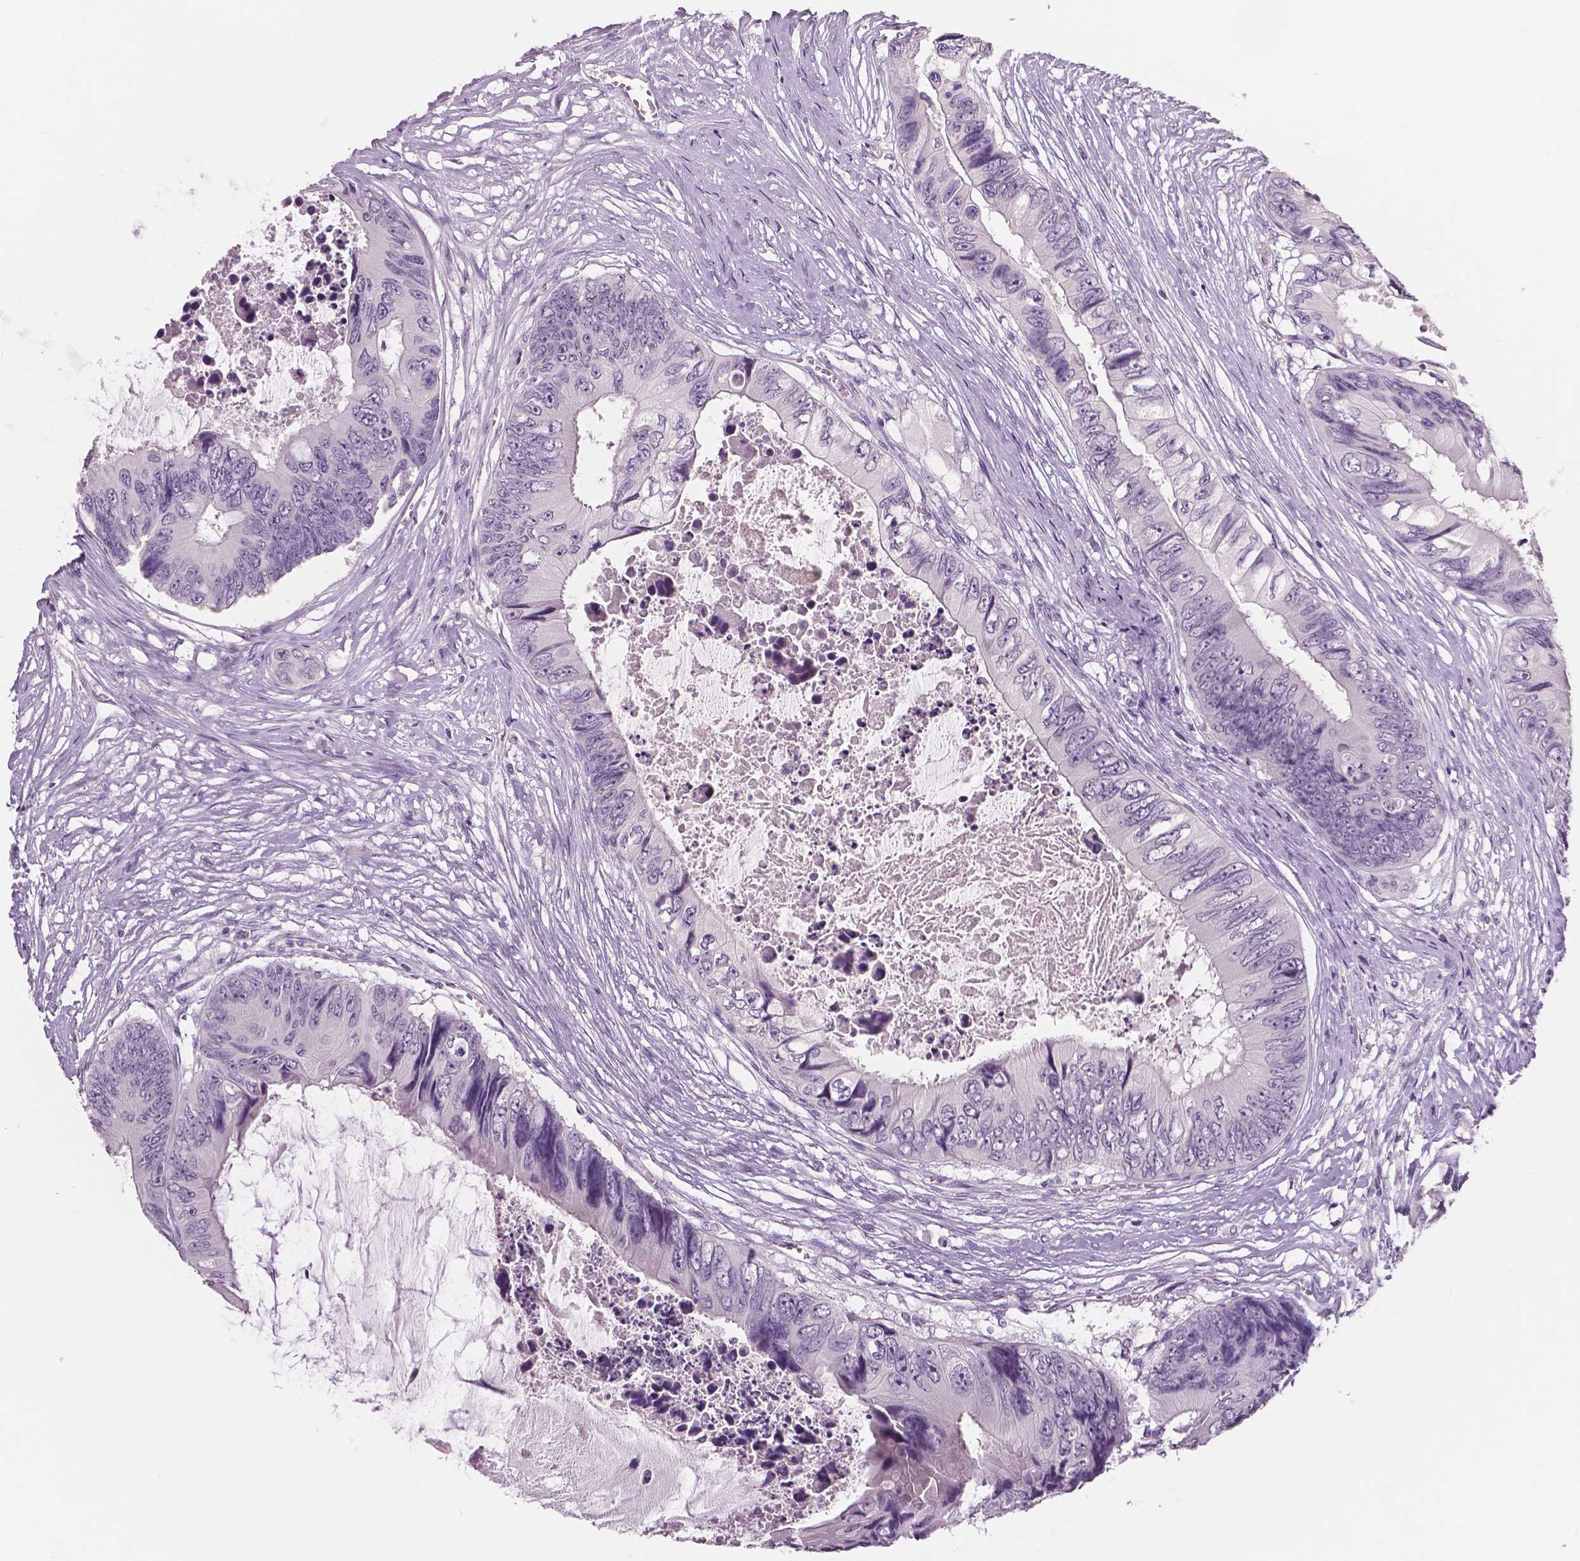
{"staining": {"intensity": "negative", "quantity": "none", "location": "none"}, "tissue": "colorectal cancer", "cell_type": "Tumor cells", "image_type": "cancer", "snomed": [{"axis": "morphology", "description": "Adenocarcinoma, NOS"}, {"axis": "topography", "description": "Rectum"}], "caption": "This is an immunohistochemistry (IHC) histopathology image of human colorectal cancer. There is no positivity in tumor cells.", "gene": "NECAB1", "patient": {"sex": "male", "age": 63}}